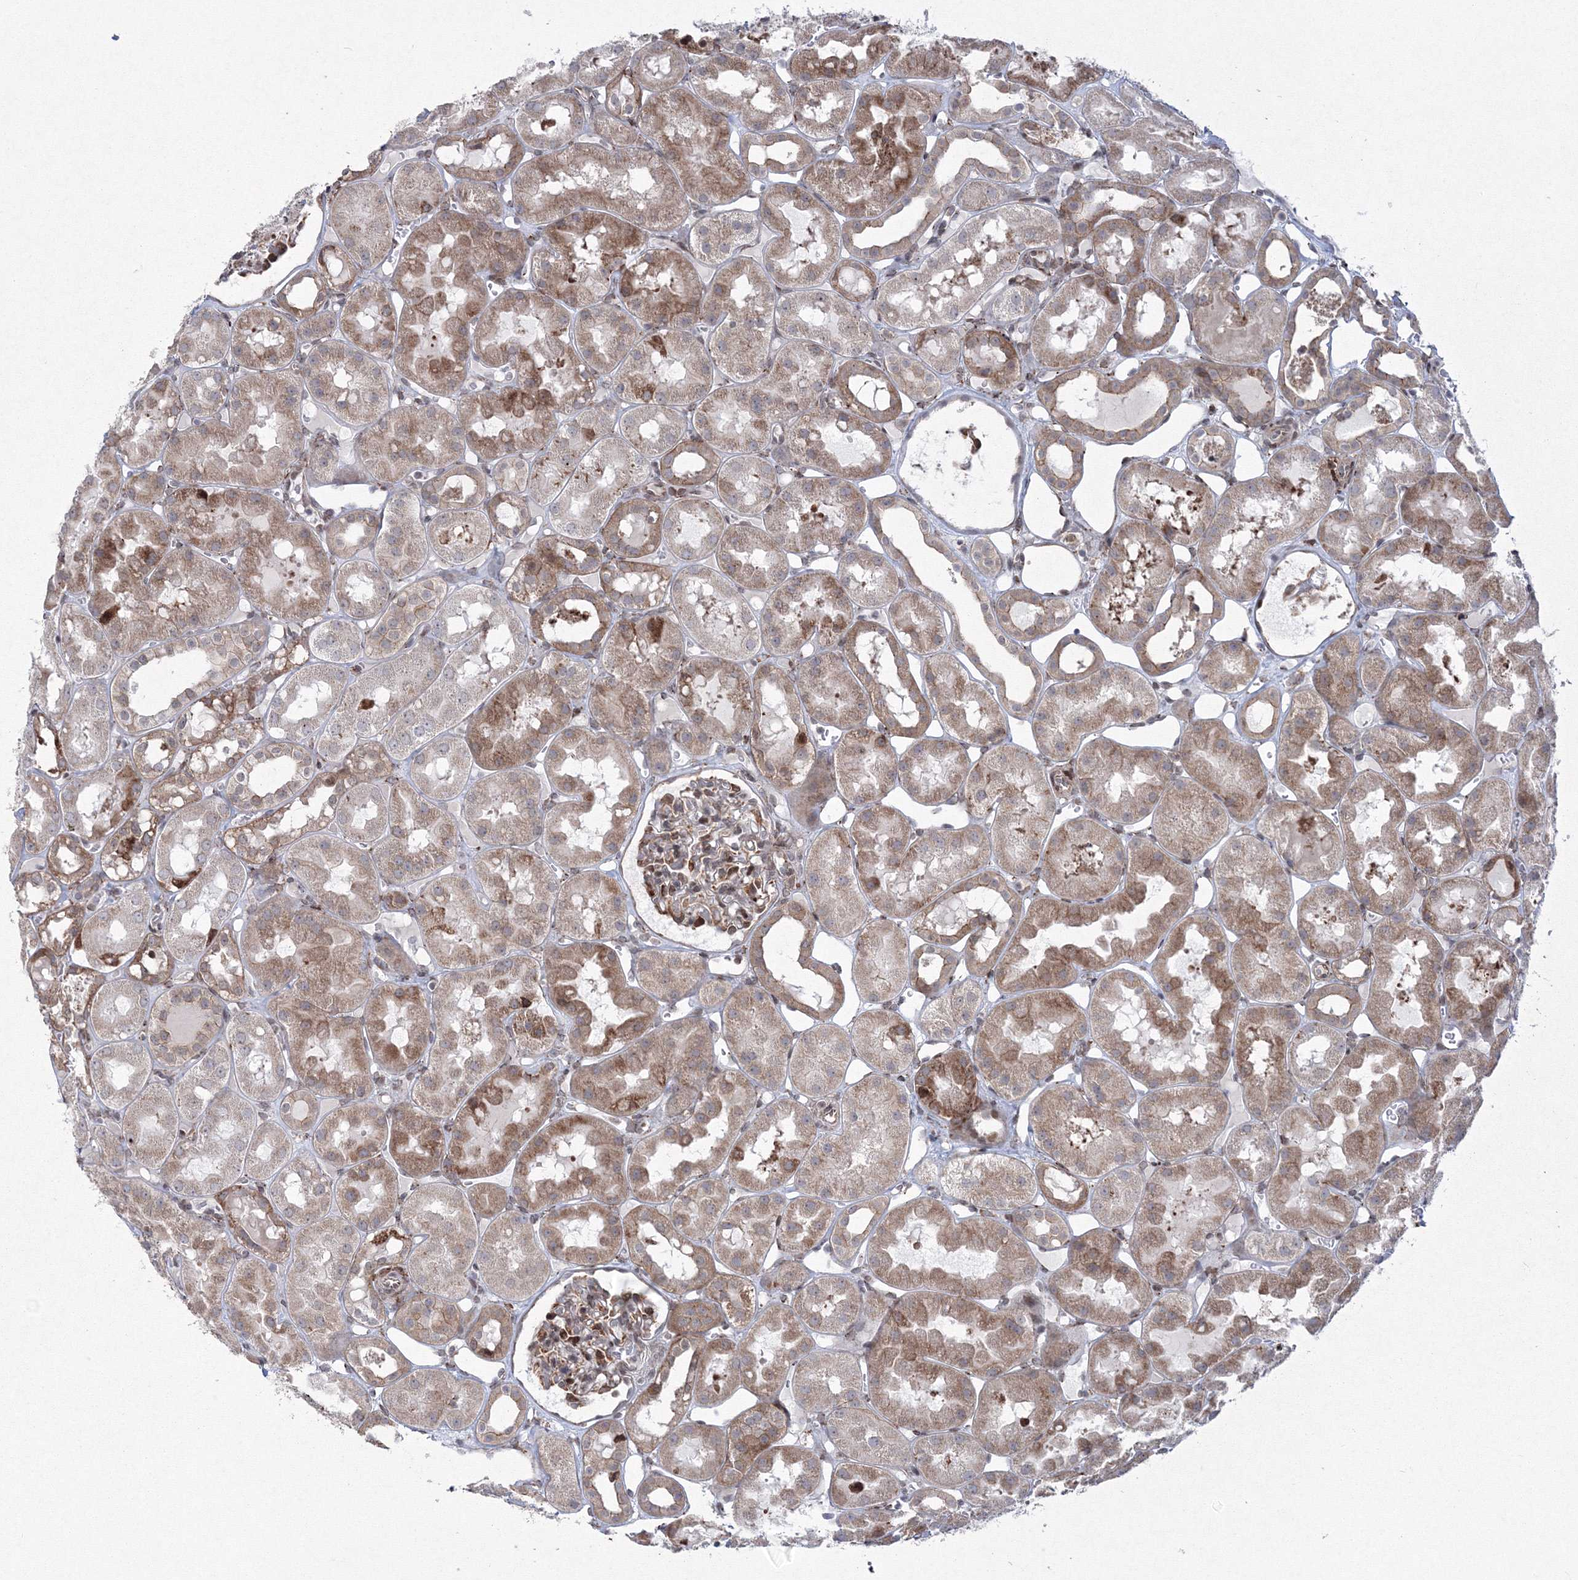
{"staining": {"intensity": "moderate", "quantity": "25%-75%", "location": "cytoplasmic/membranous"}, "tissue": "kidney", "cell_type": "Cells in glomeruli", "image_type": "normal", "snomed": [{"axis": "morphology", "description": "Normal tissue, NOS"}, {"axis": "topography", "description": "Kidney"}], "caption": "Moderate cytoplasmic/membranous staining is seen in approximately 25%-75% of cells in glomeruli in benign kidney.", "gene": "EFCAB12", "patient": {"sex": "male", "age": 16}}